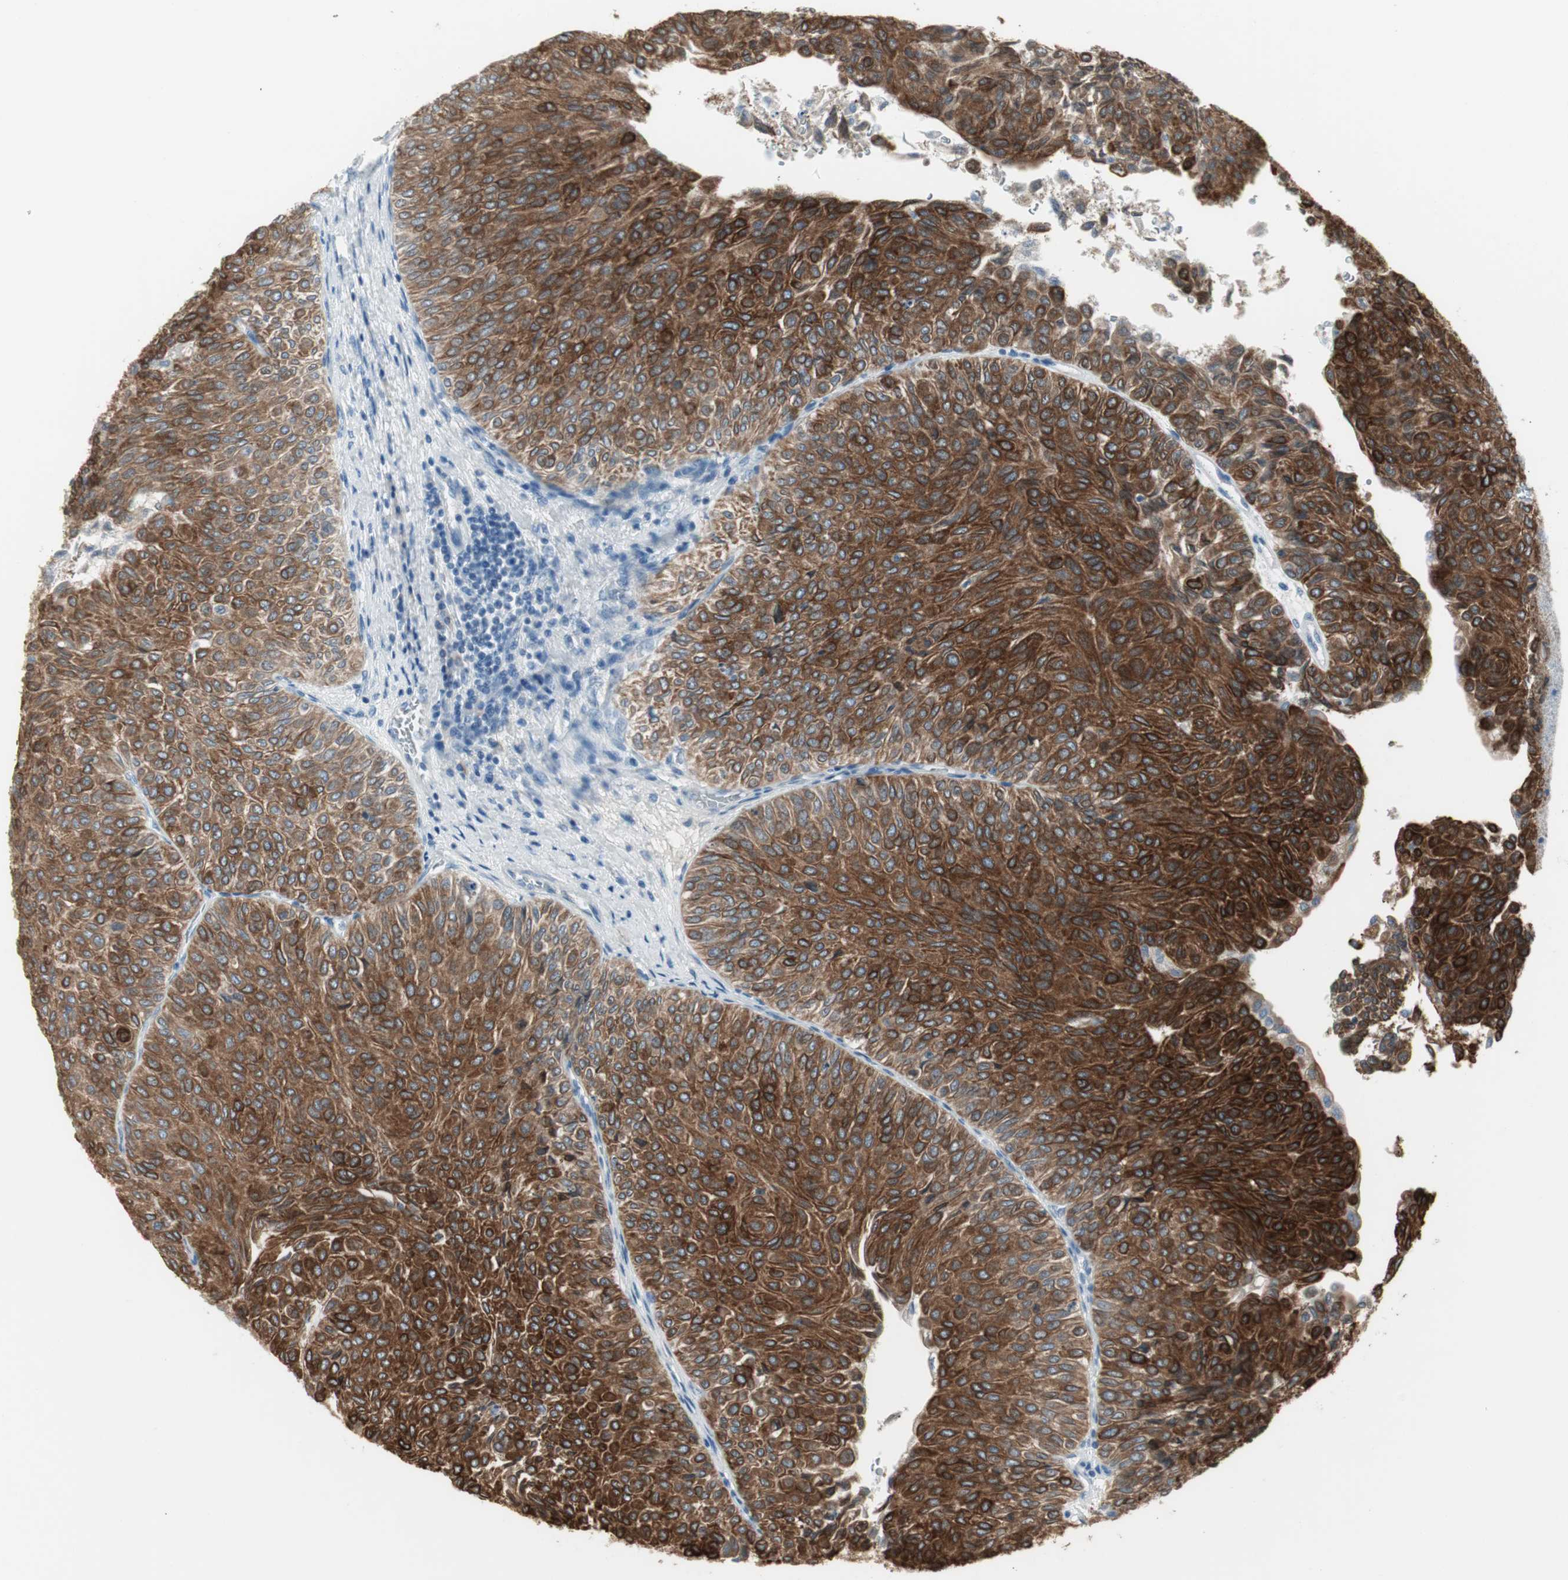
{"staining": {"intensity": "strong", "quantity": ">75%", "location": "cytoplasmic/membranous"}, "tissue": "urothelial cancer", "cell_type": "Tumor cells", "image_type": "cancer", "snomed": [{"axis": "morphology", "description": "Urothelial carcinoma, Low grade"}, {"axis": "topography", "description": "Urinary bladder"}], "caption": "The immunohistochemical stain shows strong cytoplasmic/membranous expression in tumor cells of urothelial cancer tissue.", "gene": "AGR2", "patient": {"sex": "male", "age": 78}}